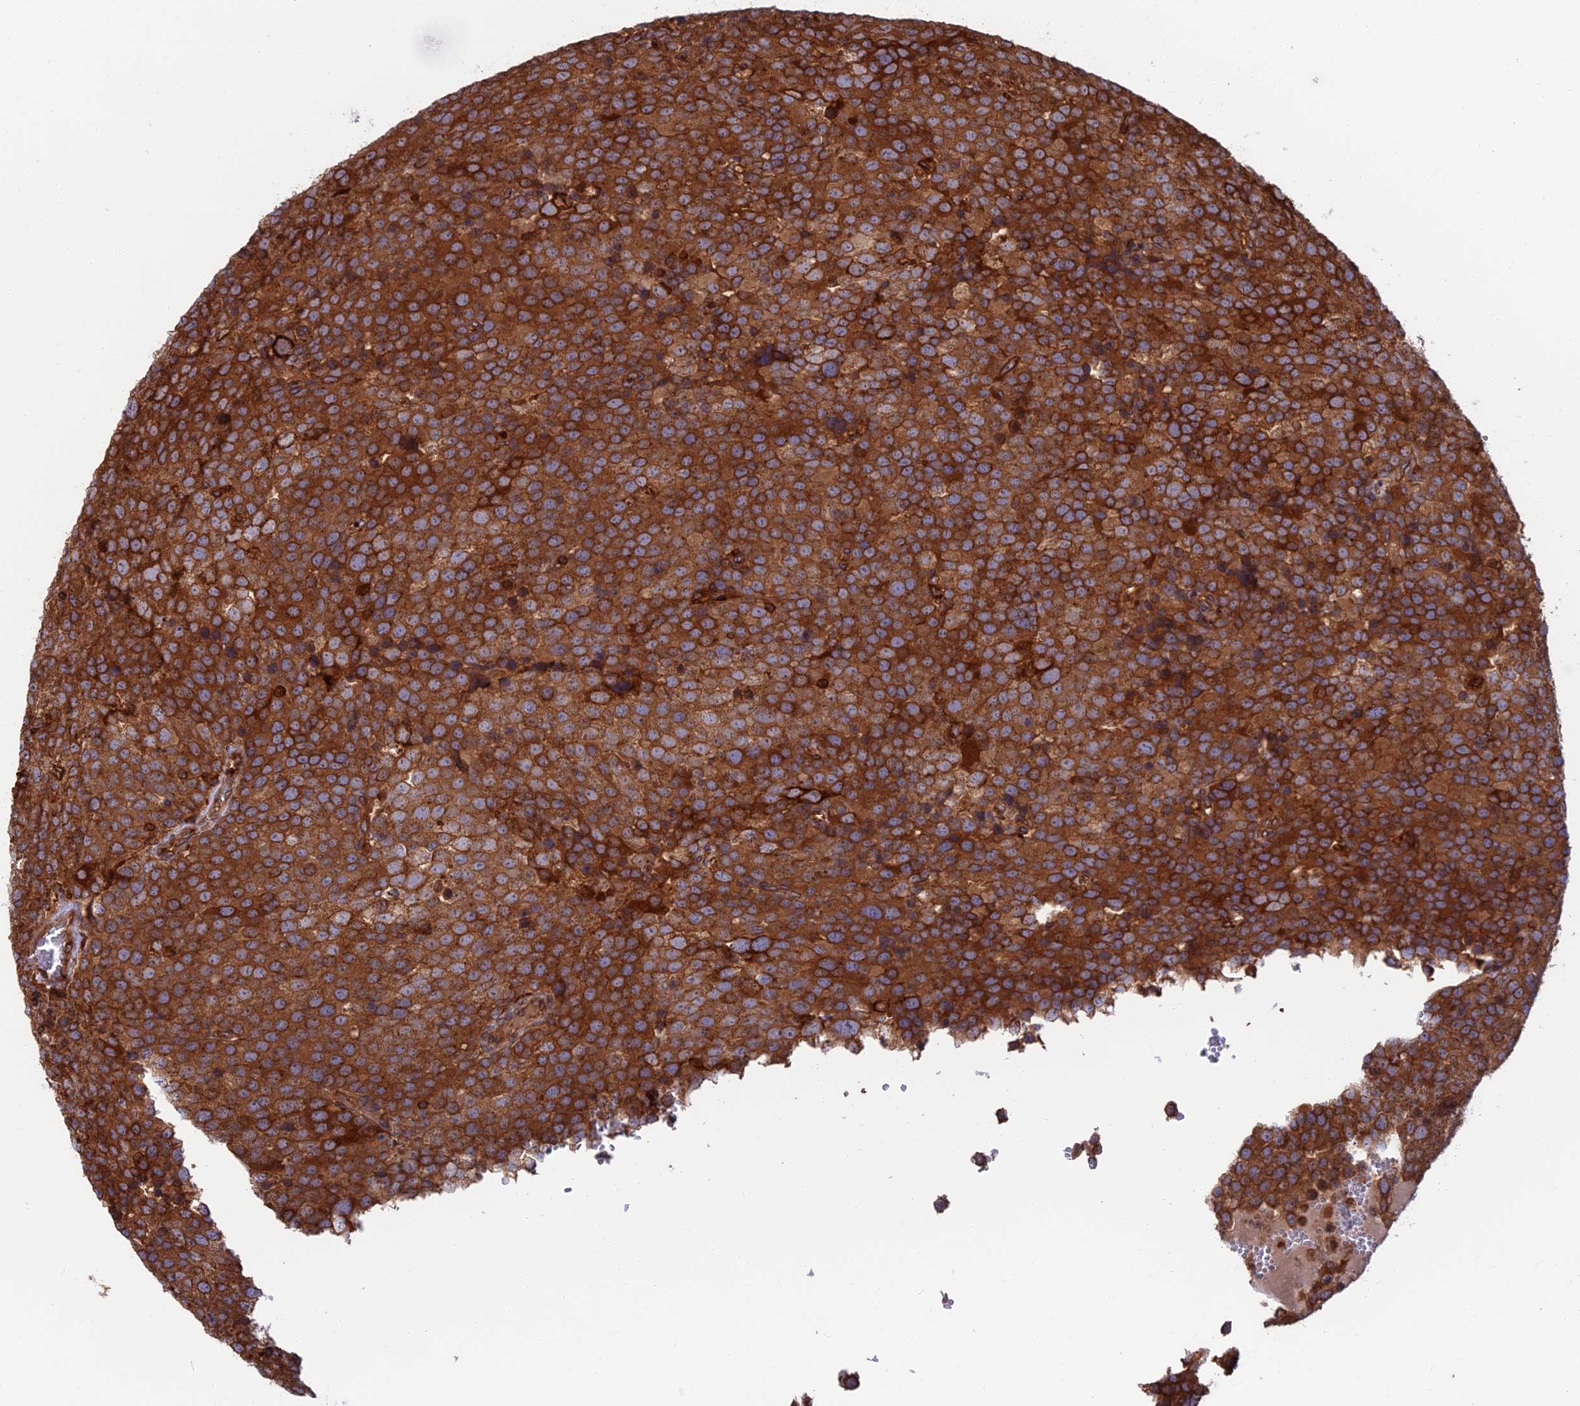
{"staining": {"intensity": "strong", "quantity": ">75%", "location": "cytoplasmic/membranous"}, "tissue": "testis cancer", "cell_type": "Tumor cells", "image_type": "cancer", "snomed": [{"axis": "morphology", "description": "Seminoma, NOS"}, {"axis": "topography", "description": "Testis"}], "caption": "Tumor cells reveal strong cytoplasmic/membranous staining in approximately >75% of cells in testis seminoma.", "gene": "WDR1", "patient": {"sex": "male", "age": 71}}